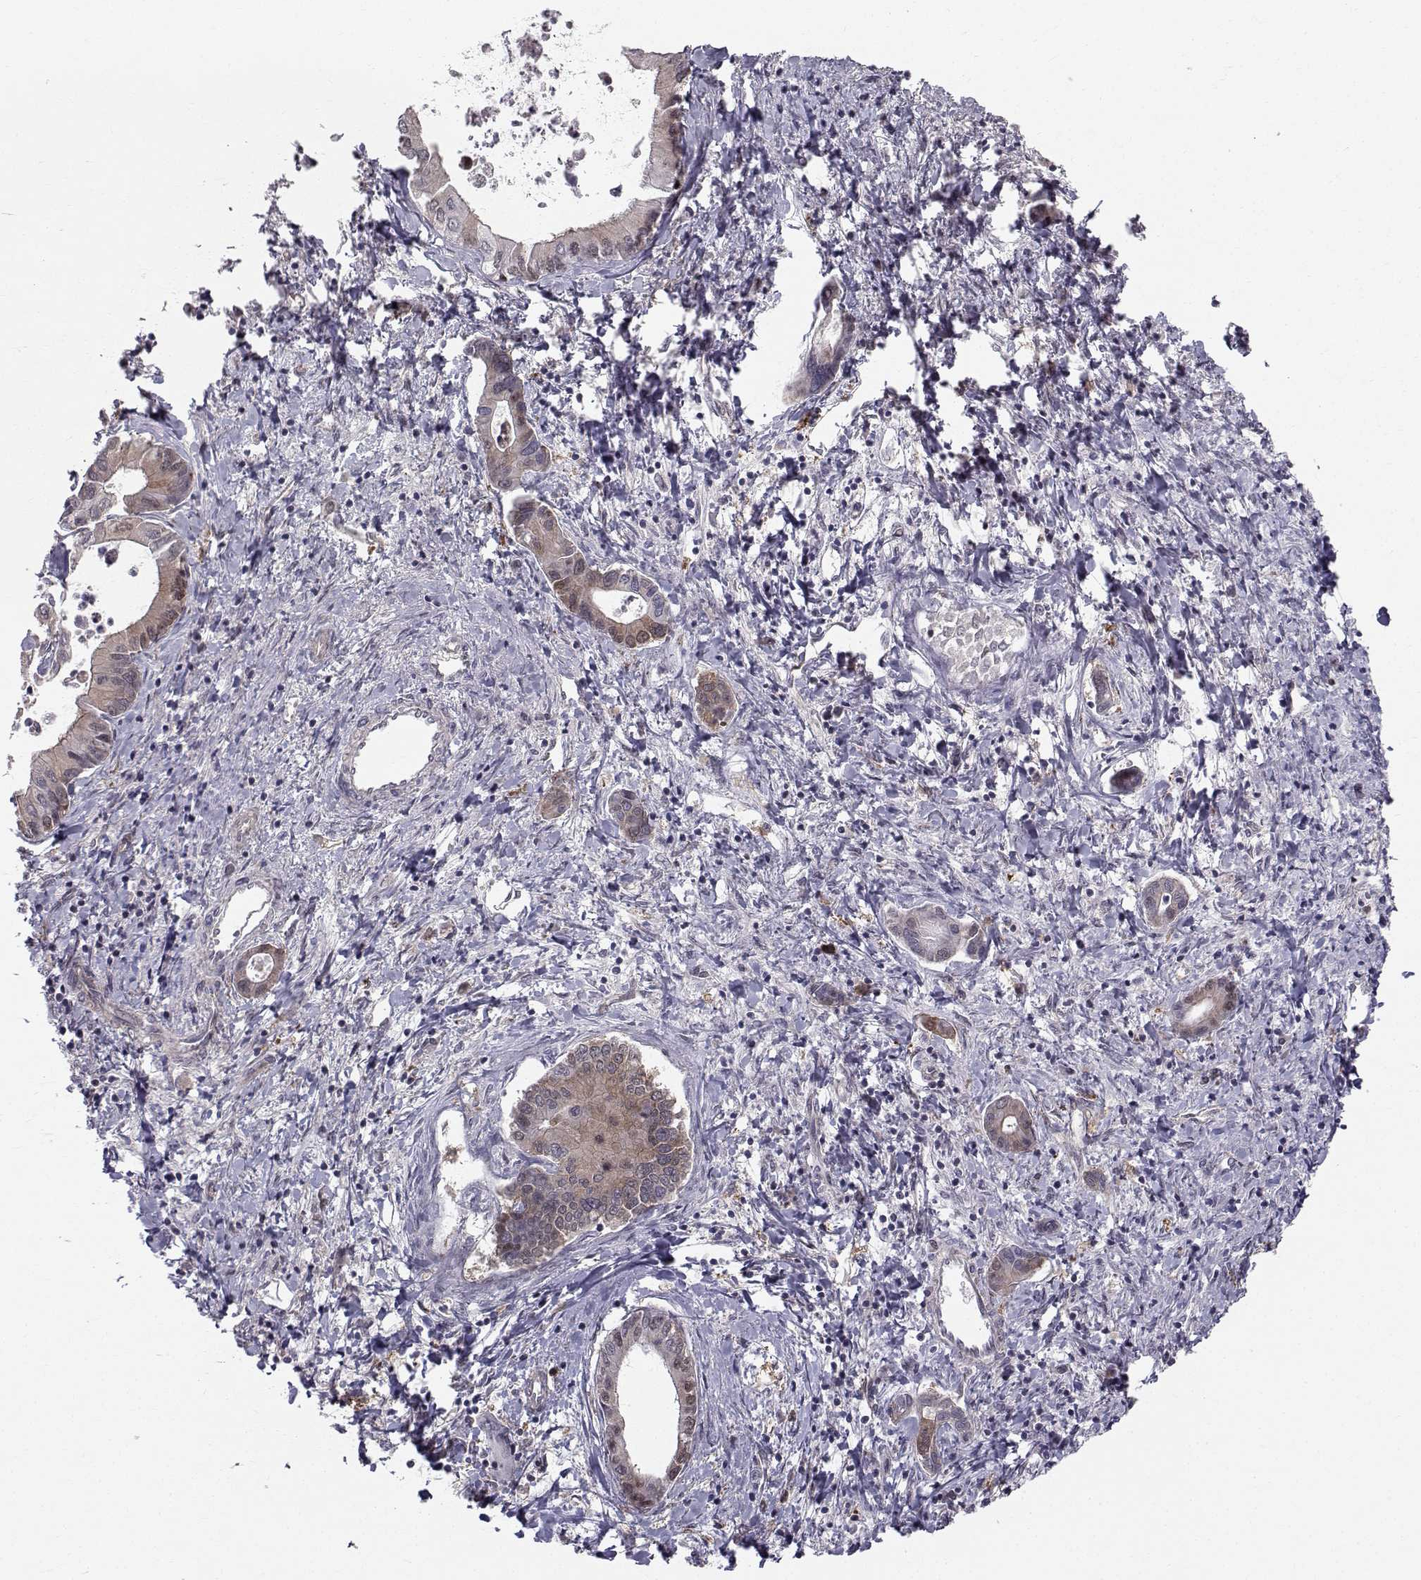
{"staining": {"intensity": "weak", "quantity": "25%-75%", "location": "cytoplasmic/membranous"}, "tissue": "liver cancer", "cell_type": "Tumor cells", "image_type": "cancer", "snomed": [{"axis": "morphology", "description": "Cholangiocarcinoma"}, {"axis": "topography", "description": "Liver"}], "caption": "Liver cancer was stained to show a protein in brown. There is low levels of weak cytoplasmic/membranous positivity in approximately 25%-75% of tumor cells. Nuclei are stained in blue.", "gene": "HSP90AB1", "patient": {"sex": "male", "age": 66}}